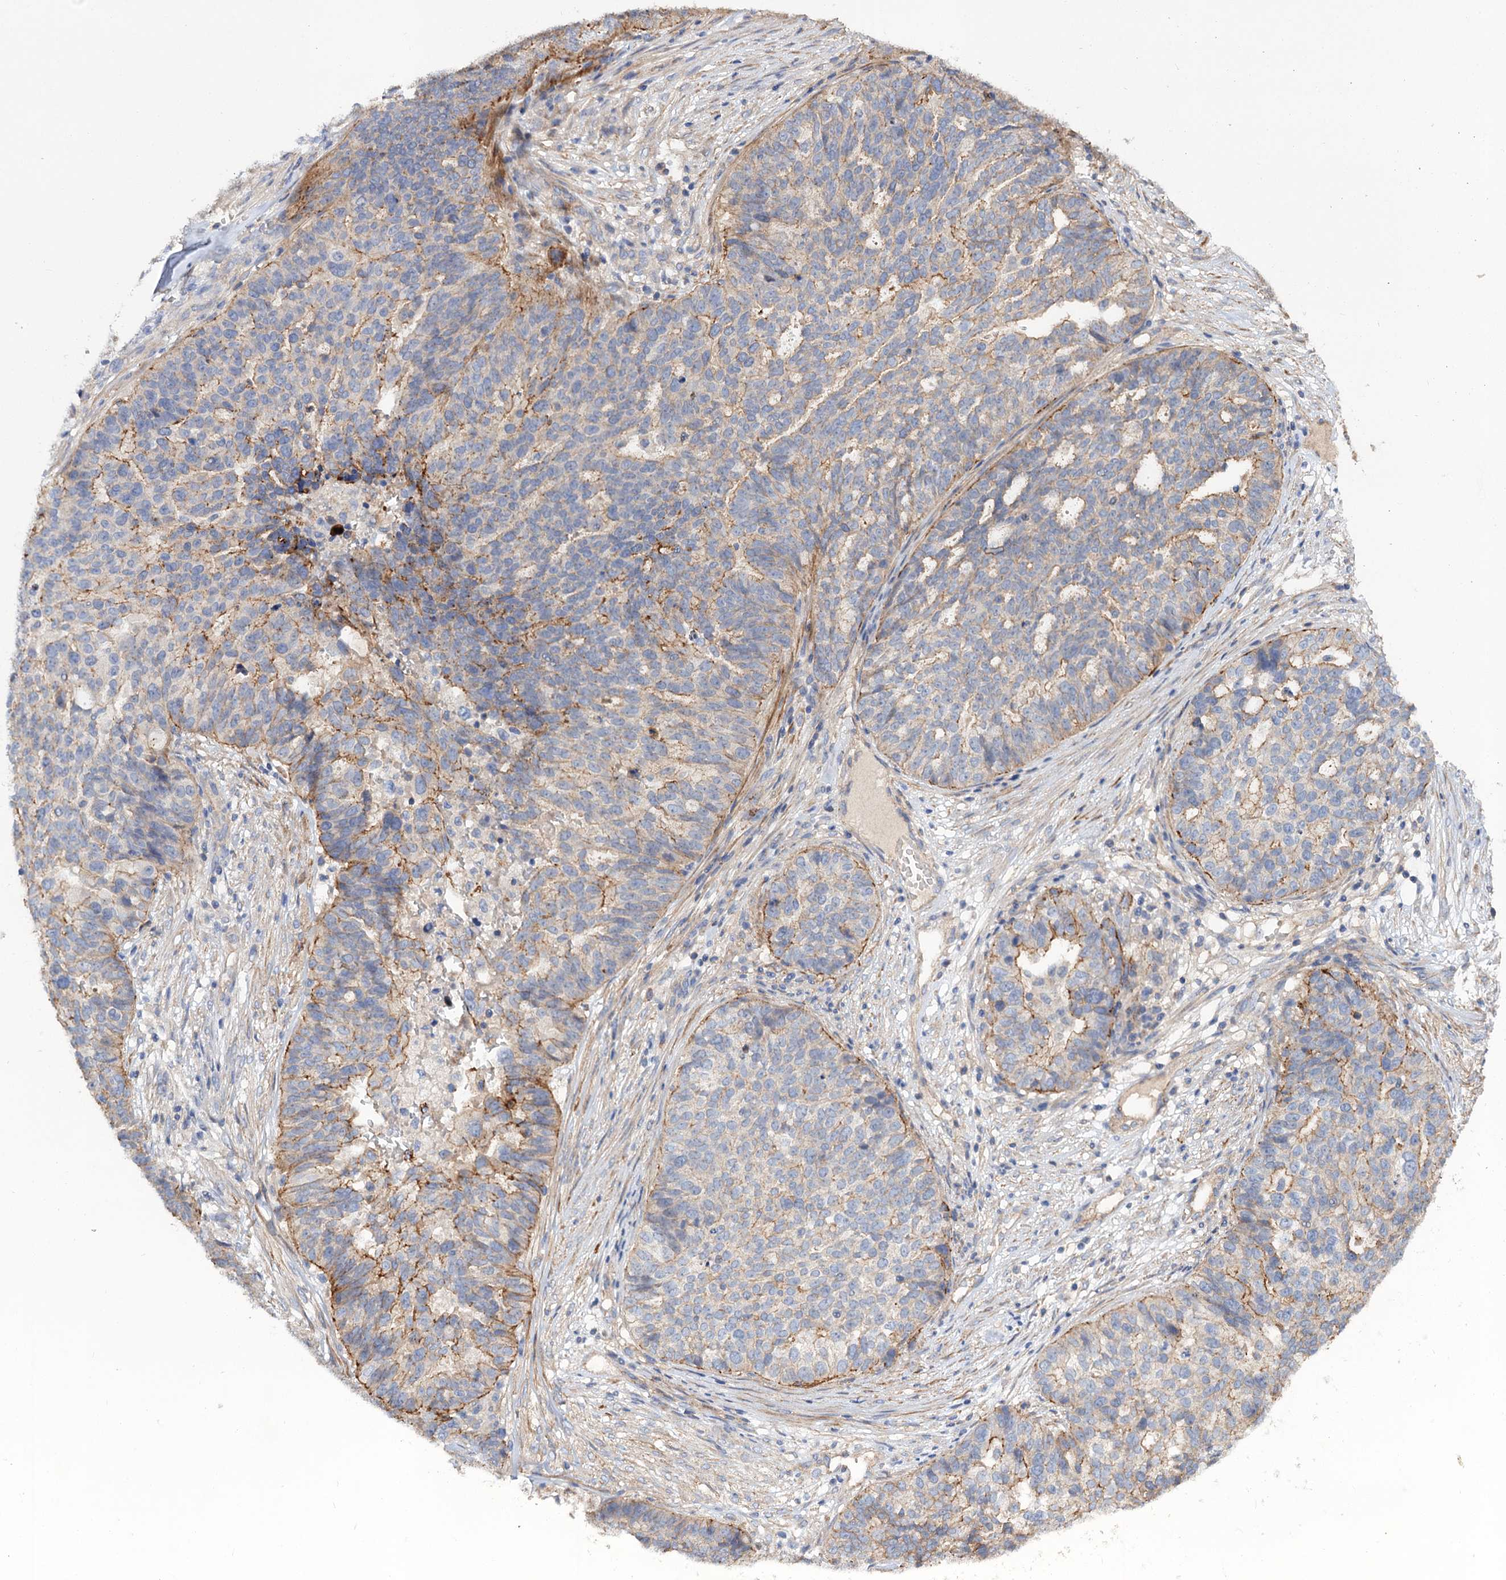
{"staining": {"intensity": "moderate", "quantity": "<25%", "location": "cytoplasmic/membranous"}, "tissue": "ovarian cancer", "cell_type": "Tumor cells", "image_type": "cancer", "snomed": [{"axis": "morphology", "description": "Cystadenocarcinoma, serous, NOS"}, {"axis": "topography", "description": "Ovary"}], "caption": "Ovarian serous cystadenocarcinoma was stained to show a protein in brown. There is low levels of moderate cytoplasmic/membranous staining in about <25% of tumor cells. The protein of interest is shown in brown color, while the nuclei are stained blue.", "gene": "NUDCD2", "patient": {"sex": "female", "age": 59}}